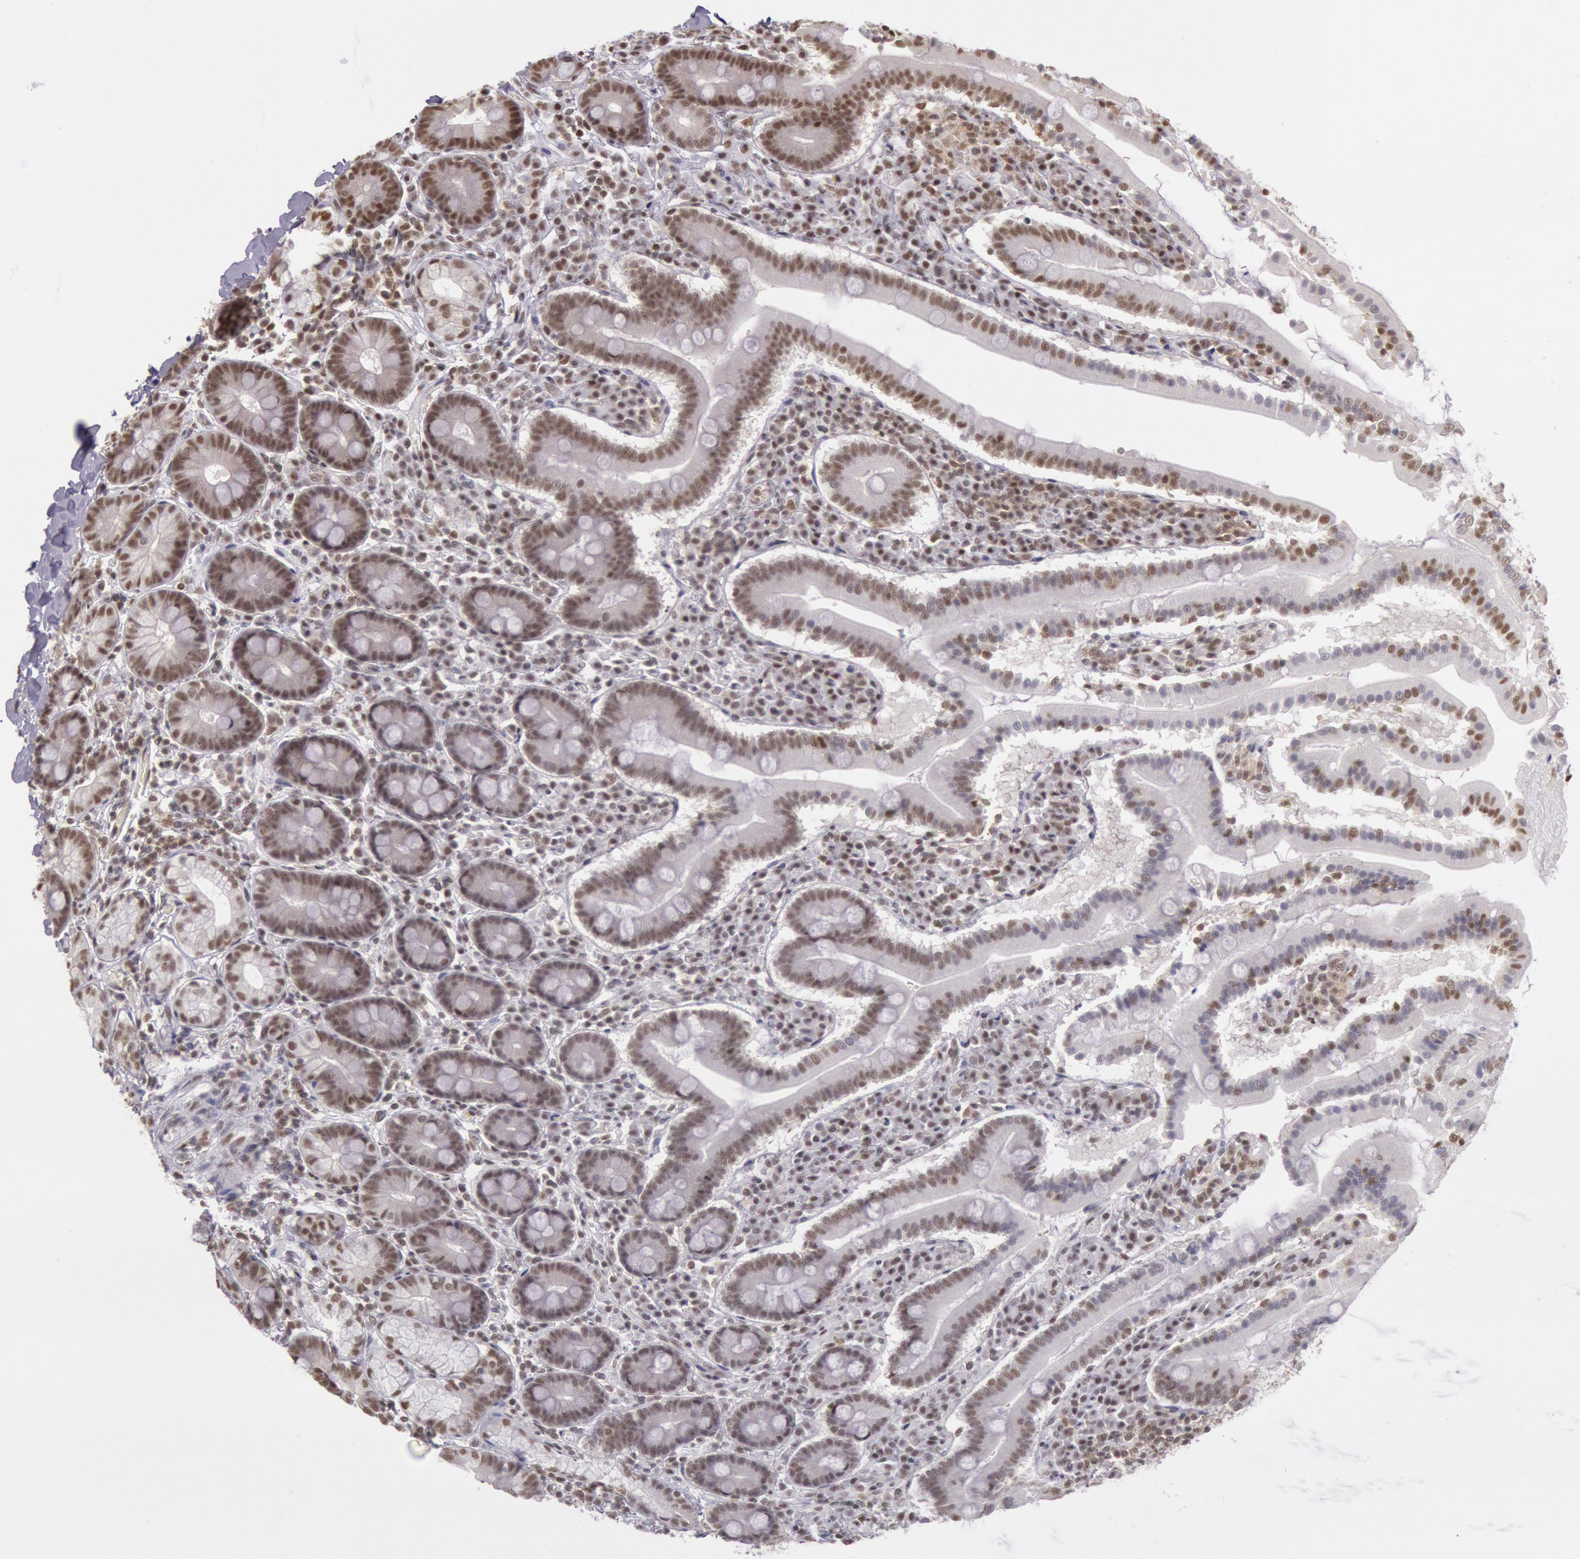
{"staining": {"intensity": "moderate", "quantity": ">75%", "location": "nuclear"}, "tissue": "duodenum", "cell_type": "Glandular cells", "image_type": "normal", "snomed": [{"axis": "morphology", "description": "Normal tissue, NOS"}, {"axis": "topography", "description": "Duodenum"}], "caption": "Immunohistochemical staining of unremarkable human duodenum reveals moderate nuclear protein expression in approximately >75% of glandular cells.", "gene": "ESS2", "patient": {"sex": "male", "age": 50}}